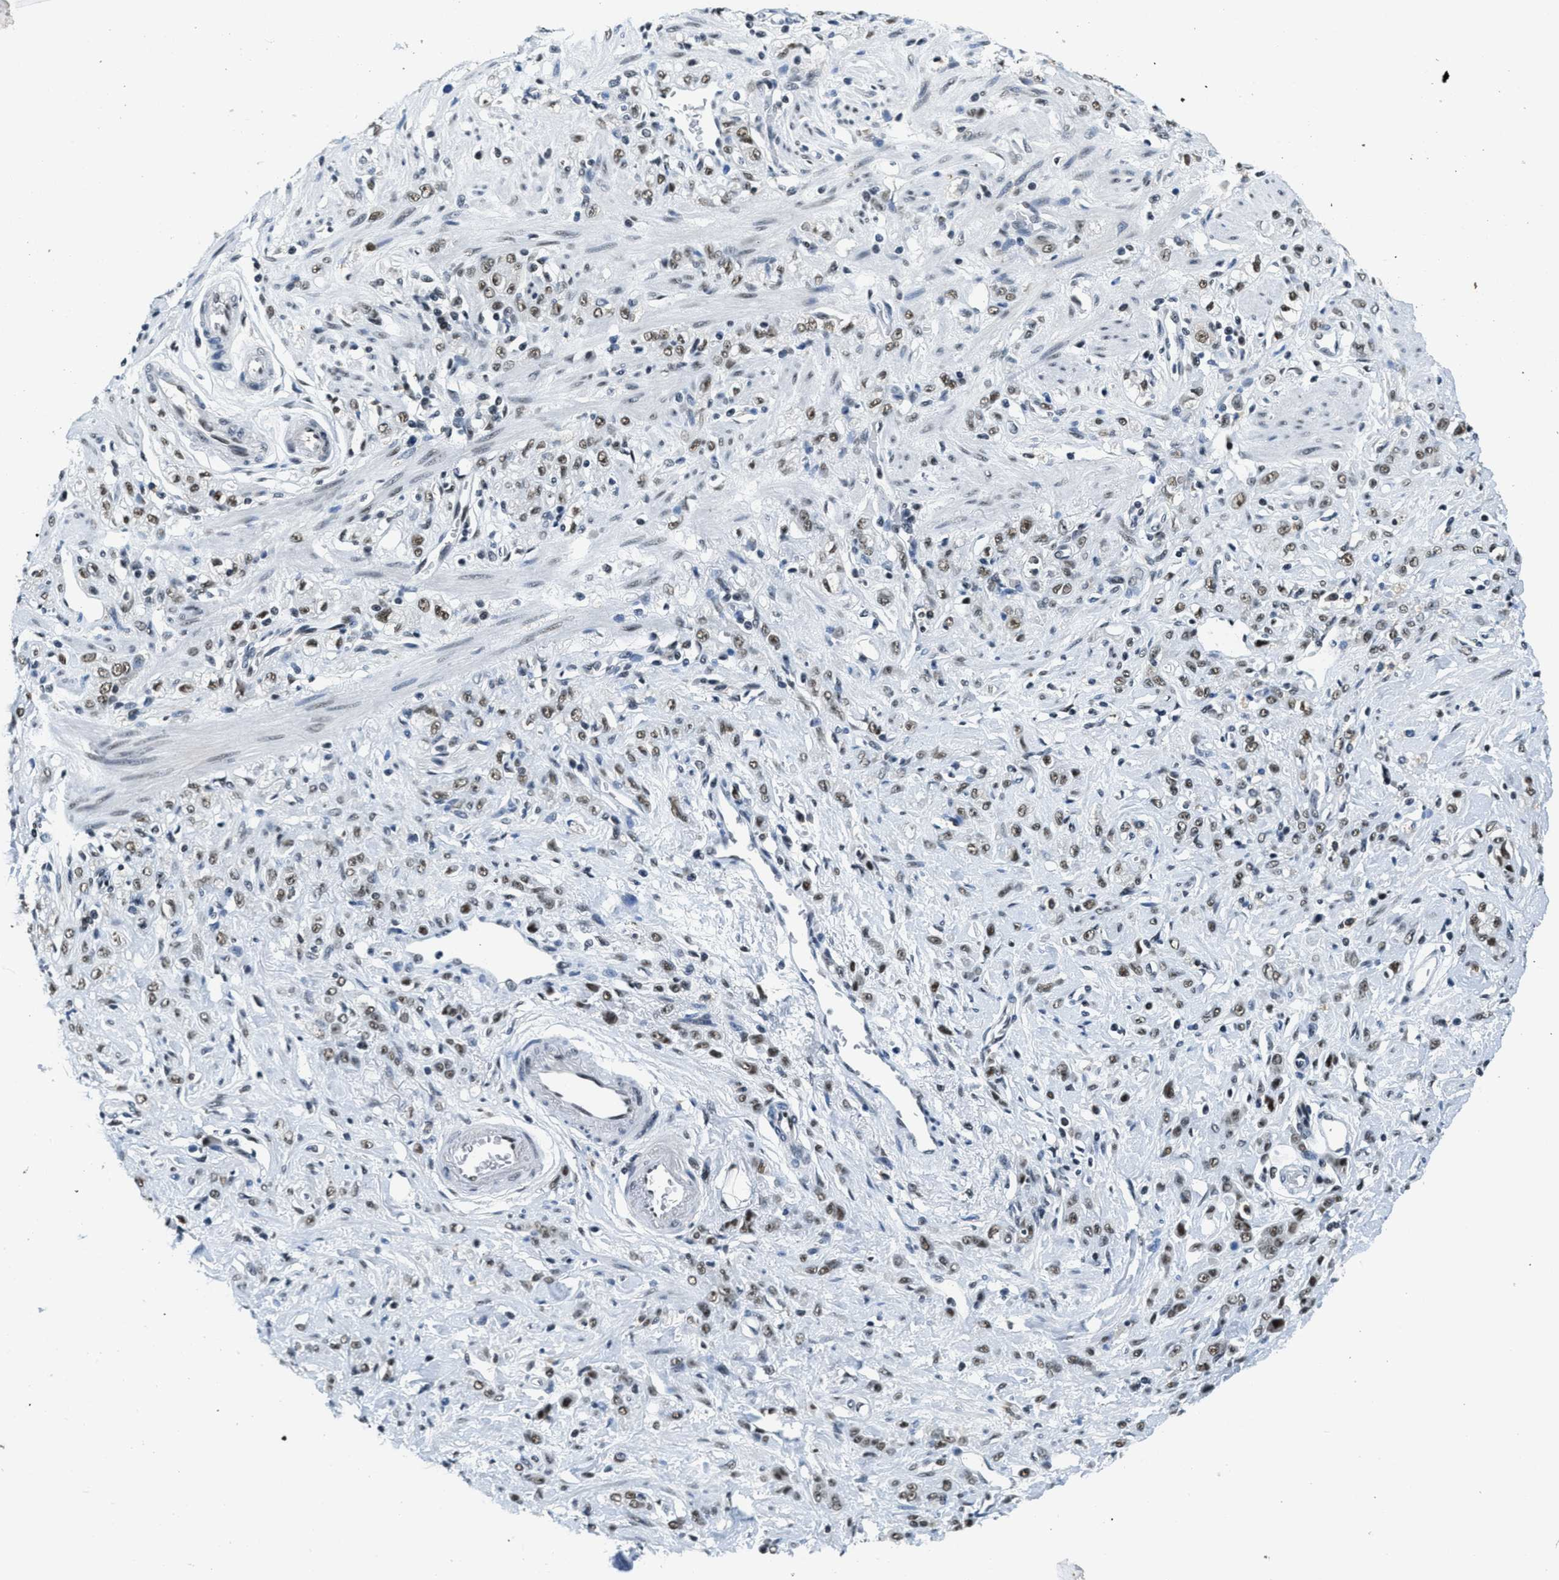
{"staining": {"intensity": "weak", "quantity": ">75%", "location": "nuclear"}, "tissue": "stomach cancer", "cell_type": "Tumor cells", "image_type": "cancer", "snomed": [{"axis": "morphology", "description": "Normal tissue, NOS"}, {"axis": "morphology", "description": "Adenocarcinoma, NOS"}, {"axis": "topography", "description": "Stomach"}], "caption": "Weak nuclear expression for a protein is seen in approximately >75% of tumor cells of adenocarcinoma (stomach) using immunohistochemistry (IHC).", "gene": "SSB", "patient": {"sex": "male", "age": 82}}